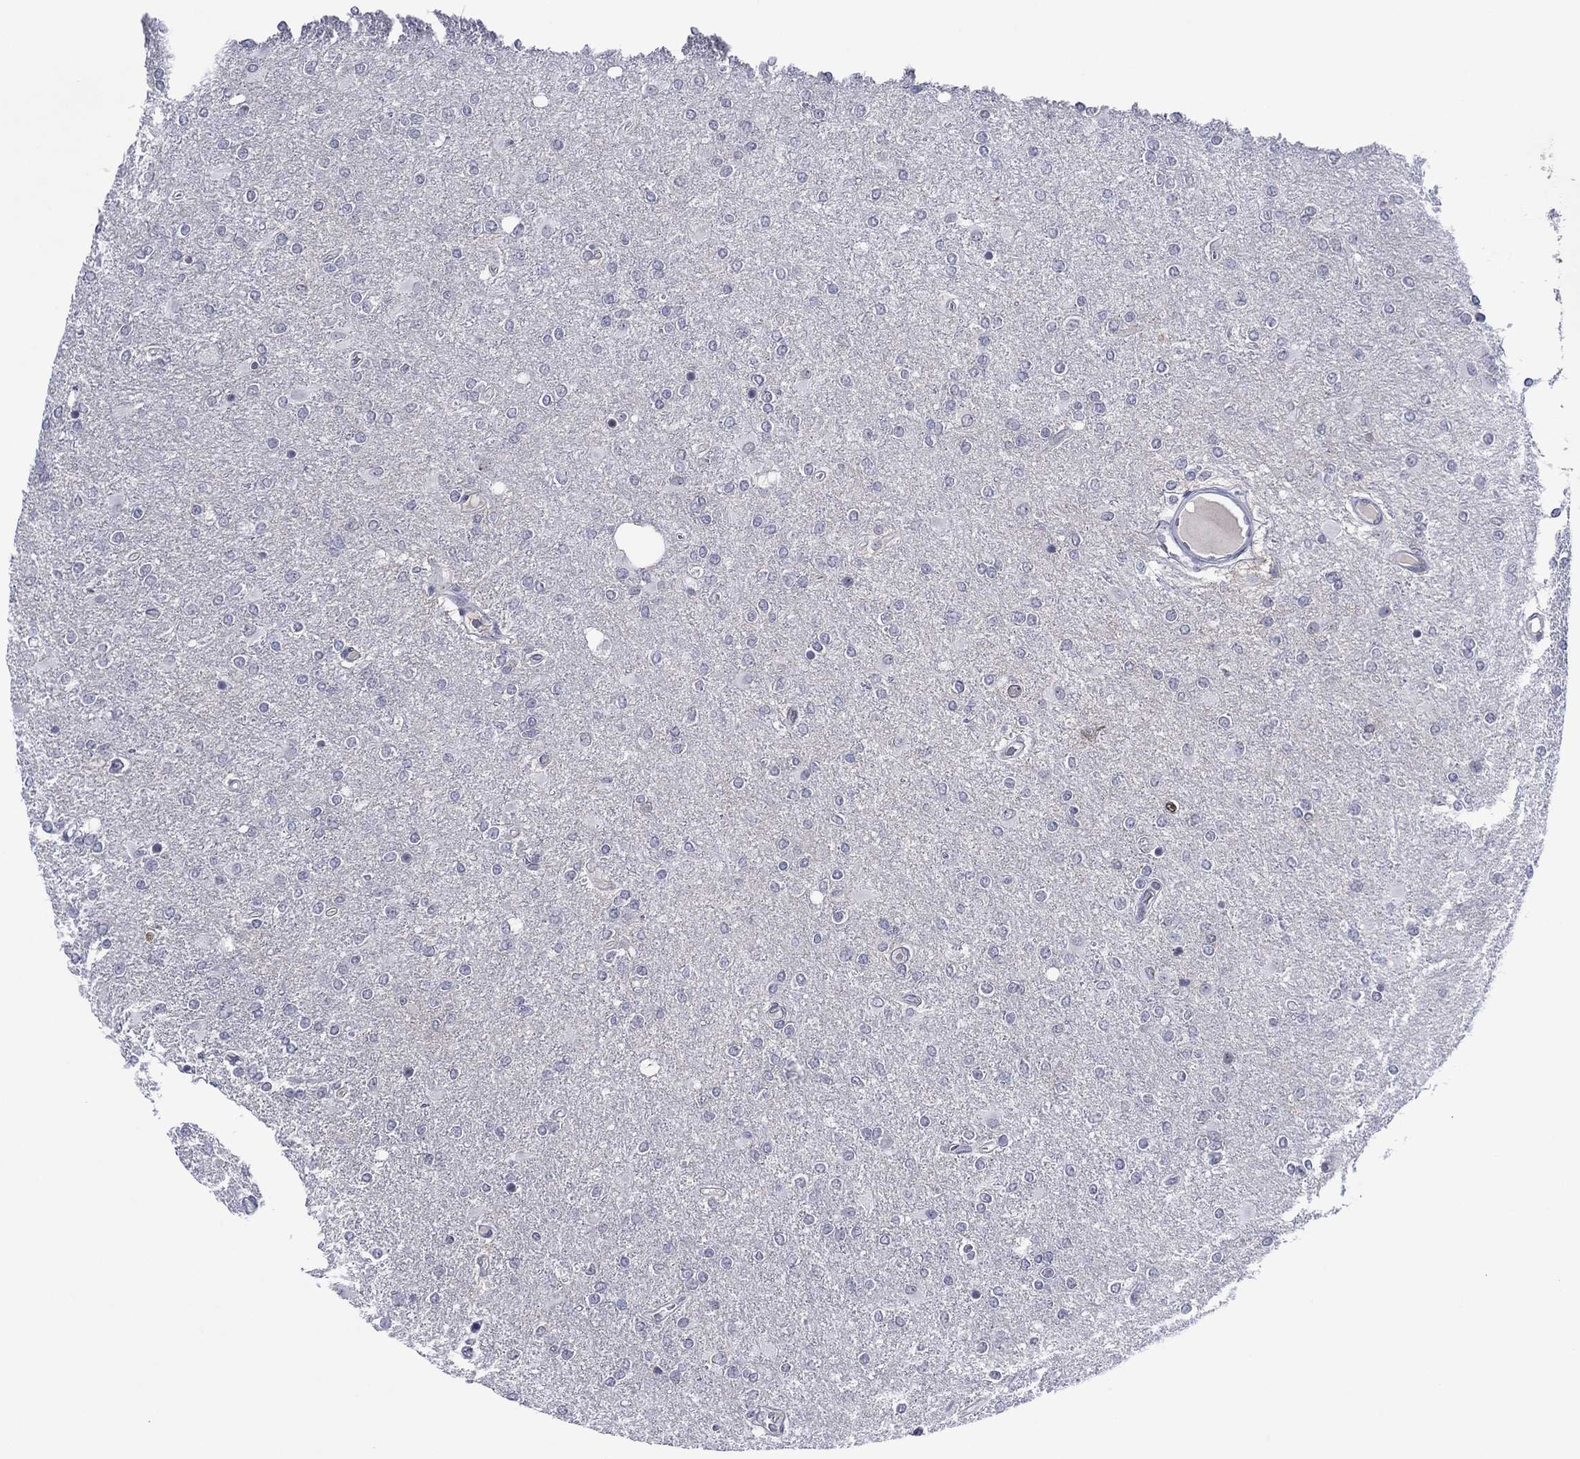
{"staining": {"intensity": "negative", "quantity": "none", "location": "none"}, "tissue": "glioma", "cell_type": "Tumor cells", "image_type": "cancer", "snomed": [{"axis": "morphology", "description": "Glioma, malignant, High grade"}, {"axis": "topography", "description": "Cerebral cortex"}], "caption": "The image shows no significant positivity in tumor cells of malignant high-grade glioma.", "gene": "GATA6", "patient": {"sex": "male", "age": 70}}